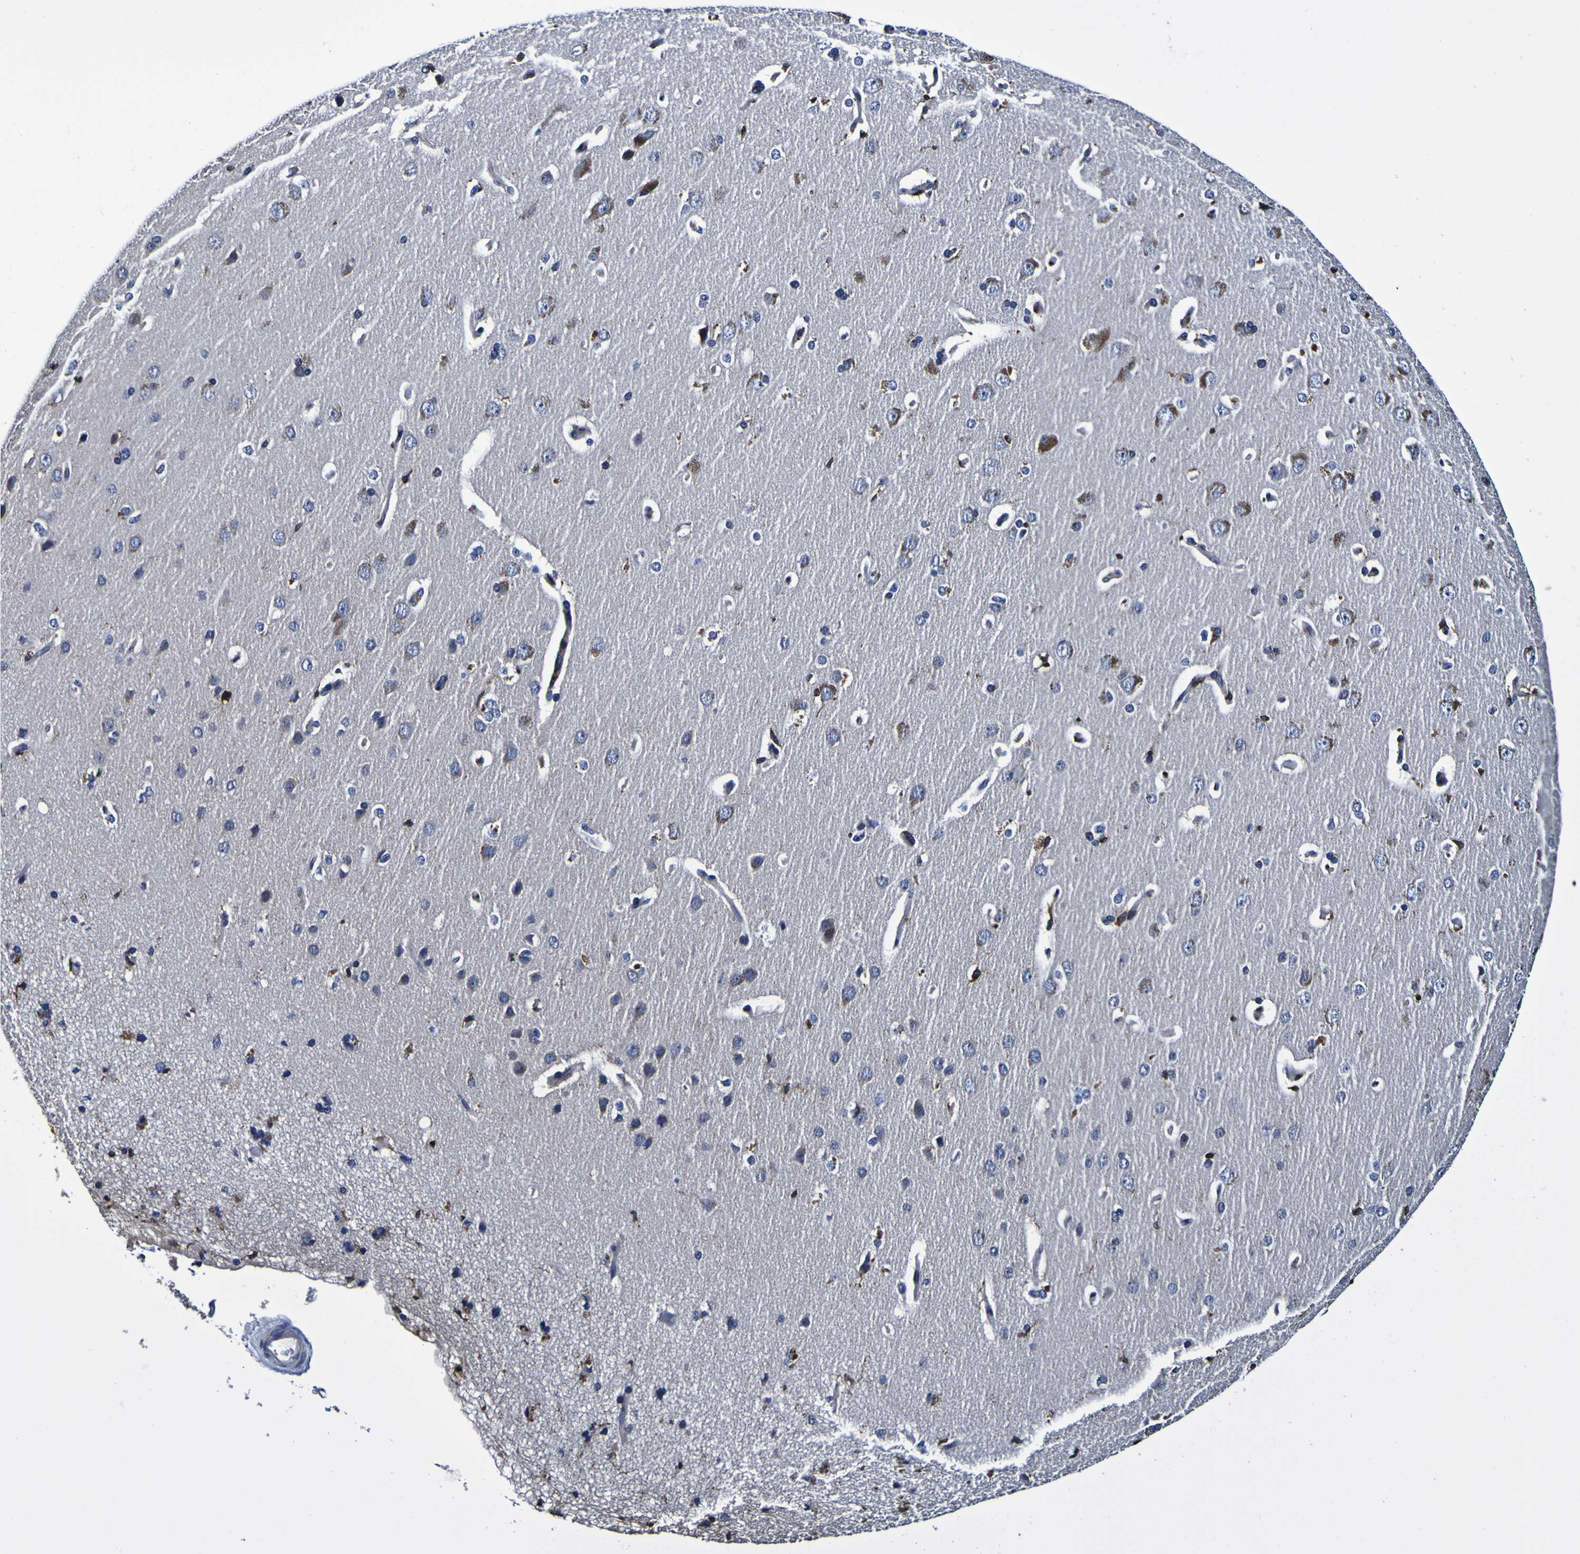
{"staining": {"intensity": "weak", "quantity": "25%-75%", "location": "cytoplasmic/membranous"}, "tissue": "cerebral cortex", "cell_type": "Endothelial cells", "image_type": "normal", "snomed": [{"axis": "morphology", "description": "Normal tissue, NOS"}, {"axis": "topography", "description": "Cerebral cortex"}], "caption": "Brown immunohistochemical staining in benign cerebral cortex shows weak cytoplasmic/membranous expression in approximately 25%-75% of endothelial cells. (Stains: DAB (3,3'-diaminobenzidine) in brown, nuclei in blue, Microscopy: brightfield microscopy at high magnification).", "gene": "GPX1", "patient": {"sex": "male", "age": 62}}